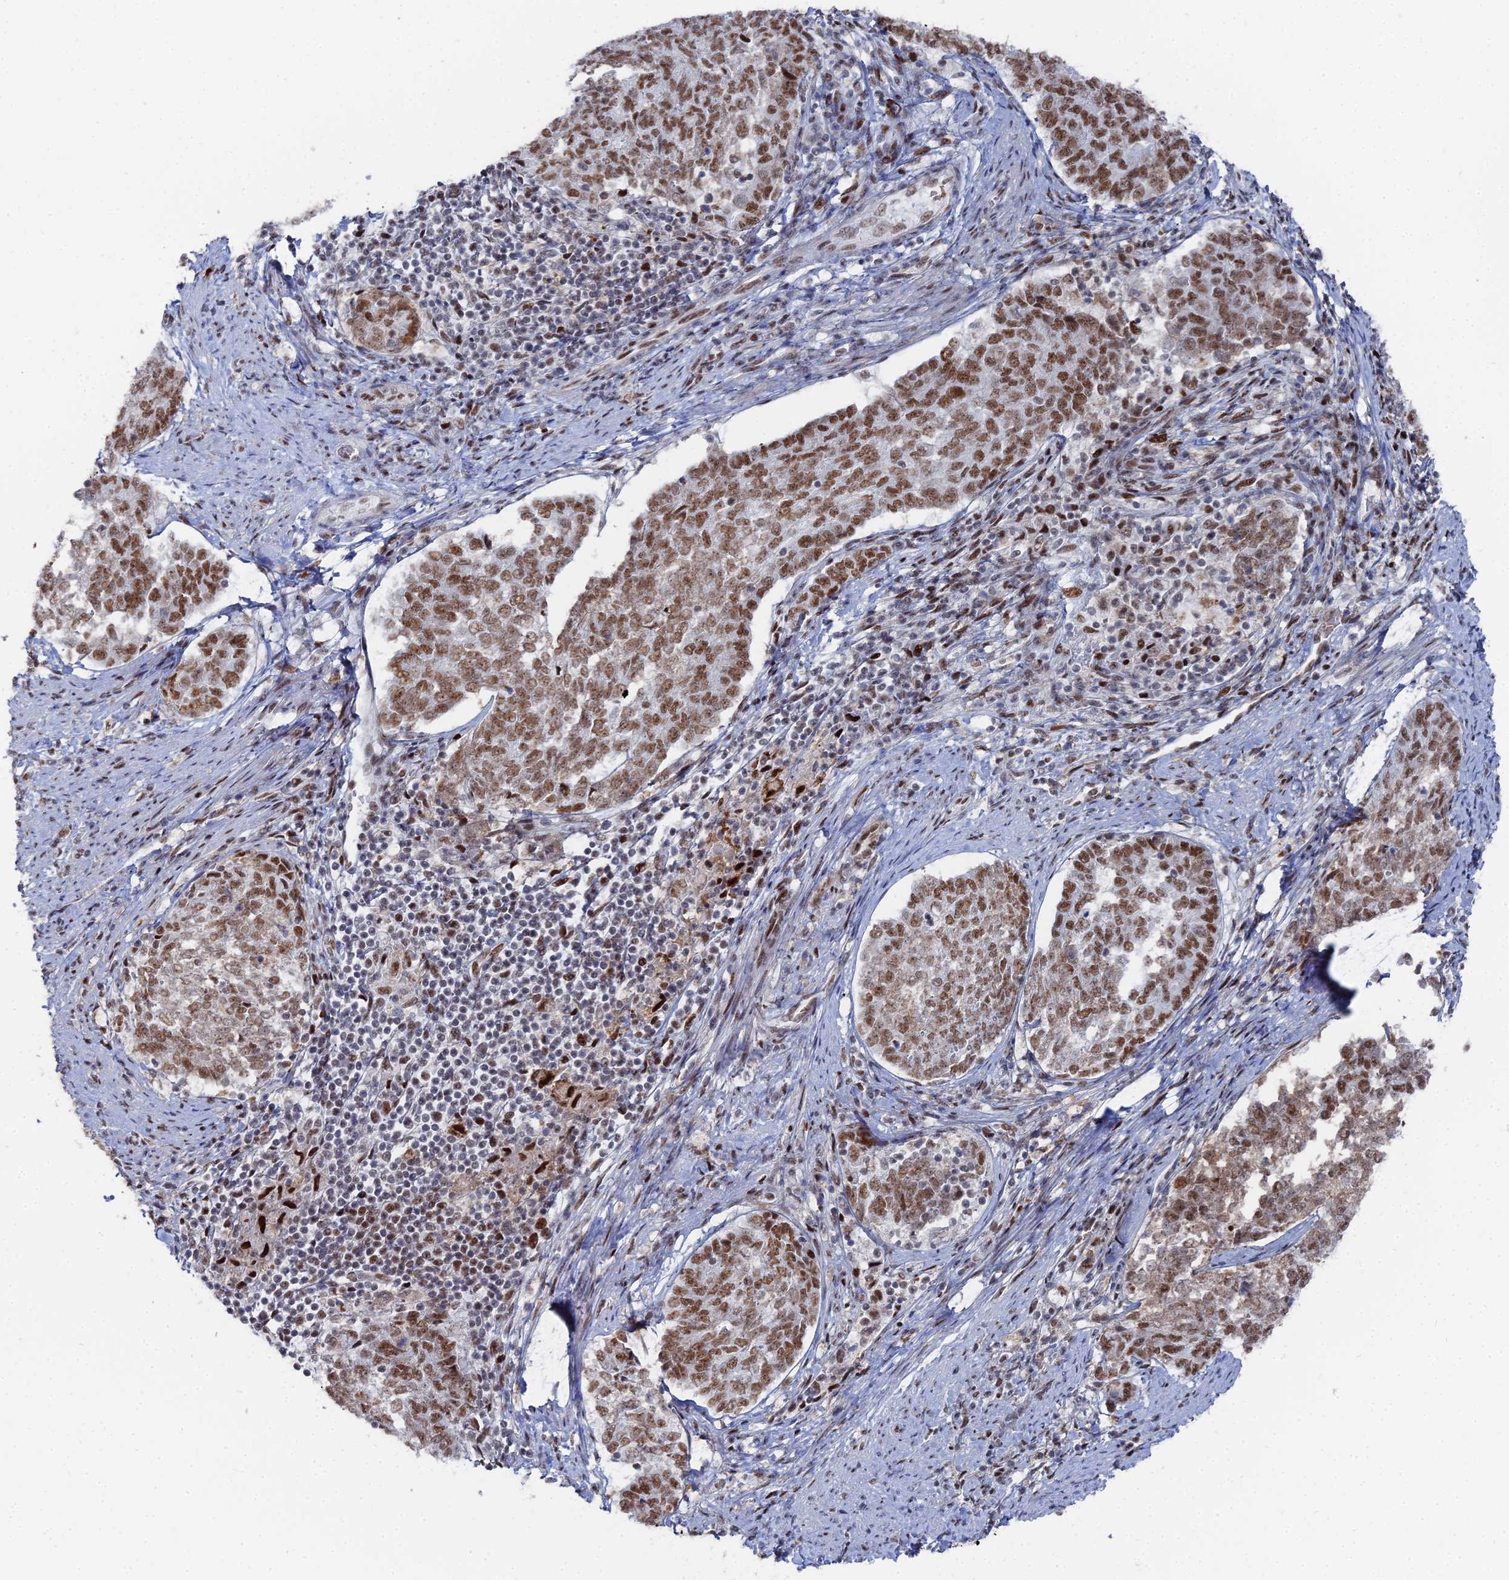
{"staining": {"intensity": "moderate", "quantity": ">75%", "location": "nuclear"}, "tissue": "endometrial cancer", "cell_type": "Tumor cells", "image_type": "cancer", "snomed": [{"axis": "morphology", "description": "Adenocarcinoma, NOS"}, {"axis": "topography", "description": "Endometrium"}], "caption": "Adenocarcinoma (endometrial) stained with a brown dye exhibits moderate nuclear positive staining in about >75% of tumor cells.", "gene": "GSC2", "patient": {"sex": "female", "age": 80}}